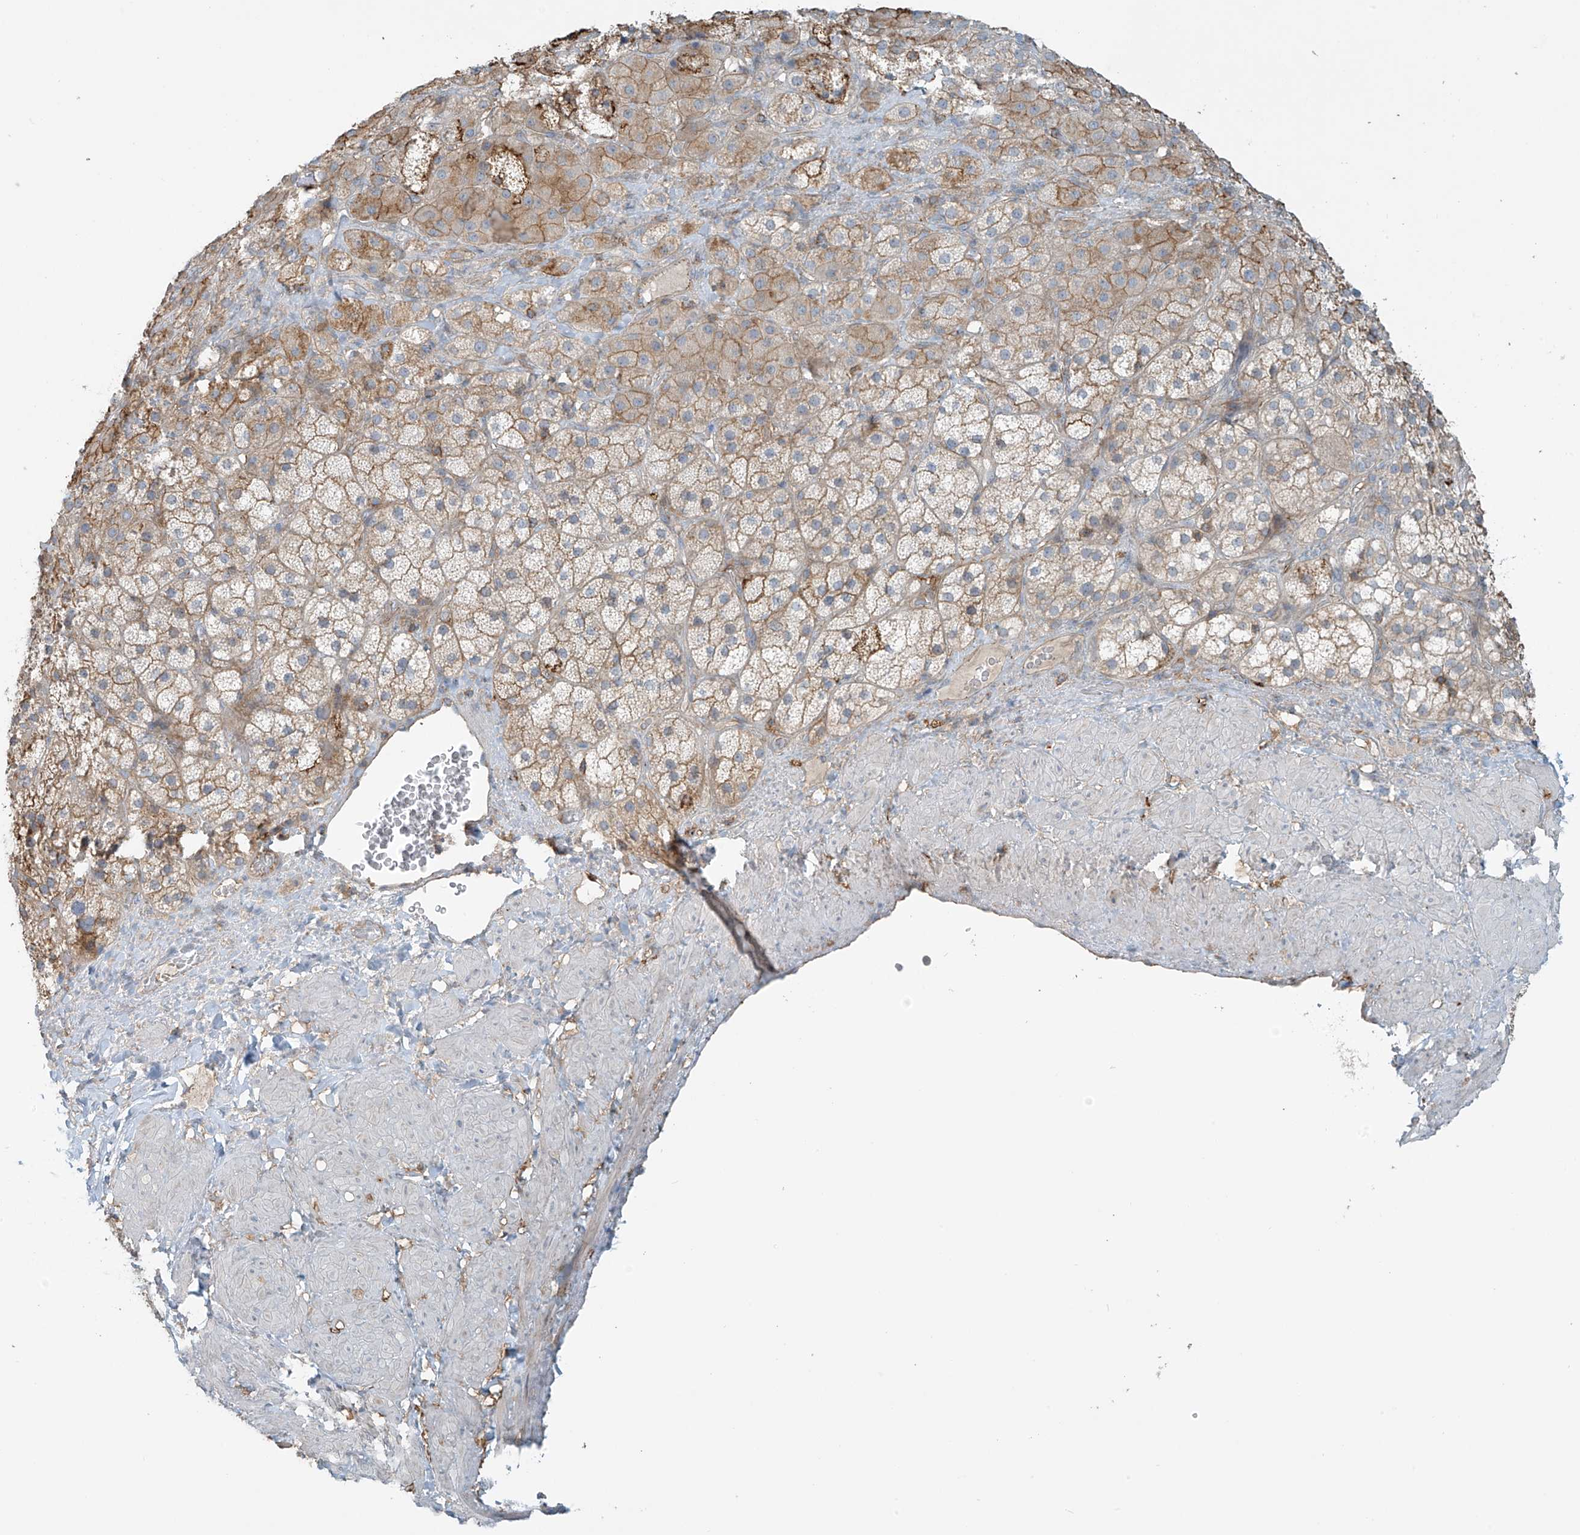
{"staining": {"intensity": "moderate", "quantity": "25%-75%", "location": "cytoplasmic/membranous"}, "tissue": "adrenal gland", "cell_type": "Glandular cells", "image_type": "normal", "snomed": [{"axis": "morphology", "description": "Normal tissue, NOS"}, {"axis": "topography", "description": "Adrenal gland"}], "caption": "A micrograph of adrenal gland stained for a protein demonstrates moderate cytoplasmic/membranous brown staining in glandular cells.", "gene": "SLC9A2", "patient": {"sex": "male", "age": 57}}